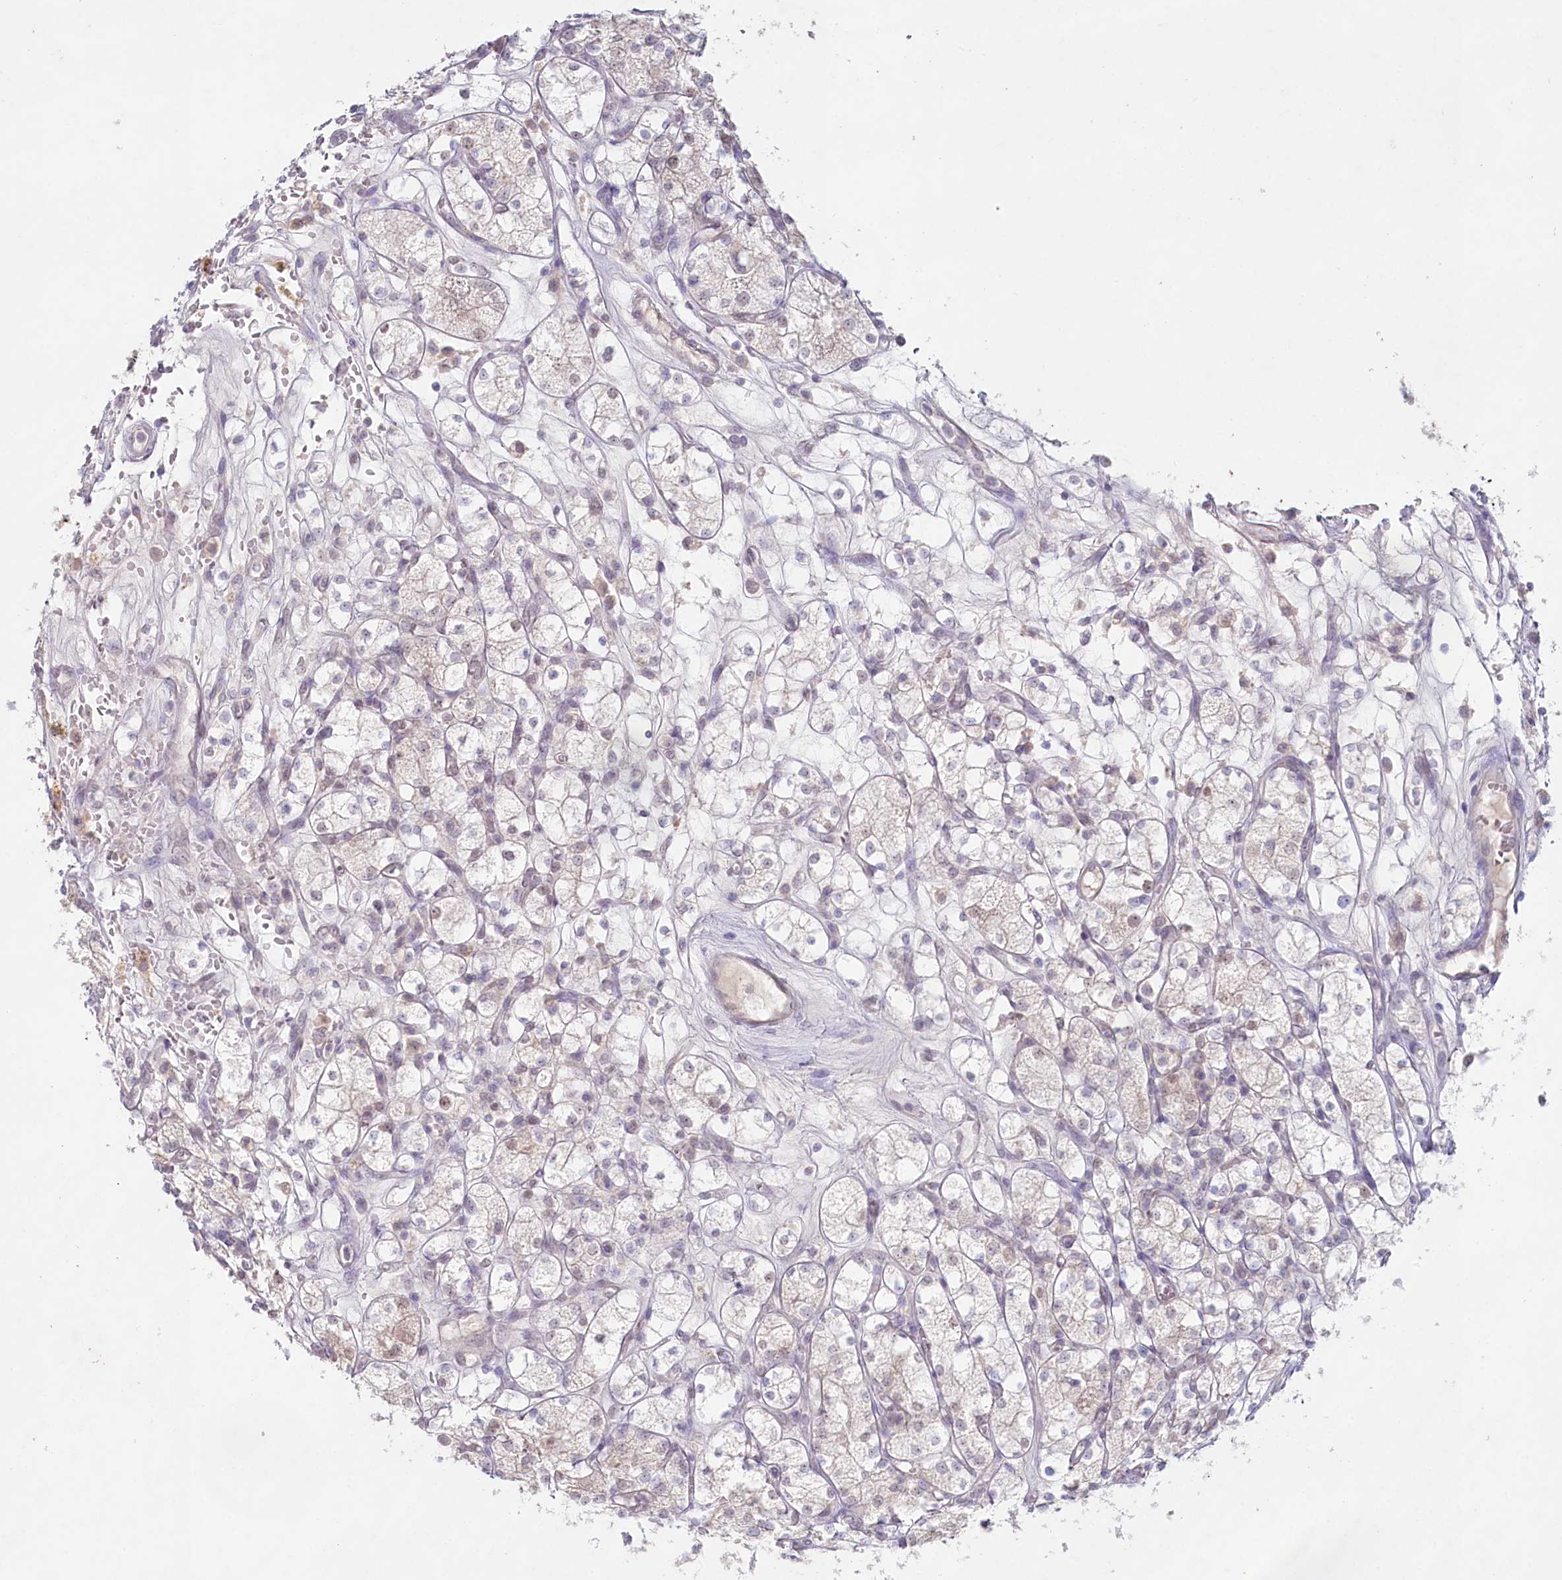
{"staining": {"intensity": "weak", "quantity": "<25%", "location": "cytoplasmic/membranous"}, "tissue": "renal cancer", "cell_type": "Tumor cells", "image_type": "cancer", "snomed": [{"axis": "morphology", "description": "Adenocarcinoma, NOS"}, {"axis": "topography", "description": "Kidney"}], "caption": "High magnification brightfield microscopy of adenocarcinoma (renal) stained with DAB (brown) and counterstained with hematoxylin (blue): tumor cells show no significant expression.", "gene": "PSAPL1", "patient": {"sex": "male", "age": 77}}